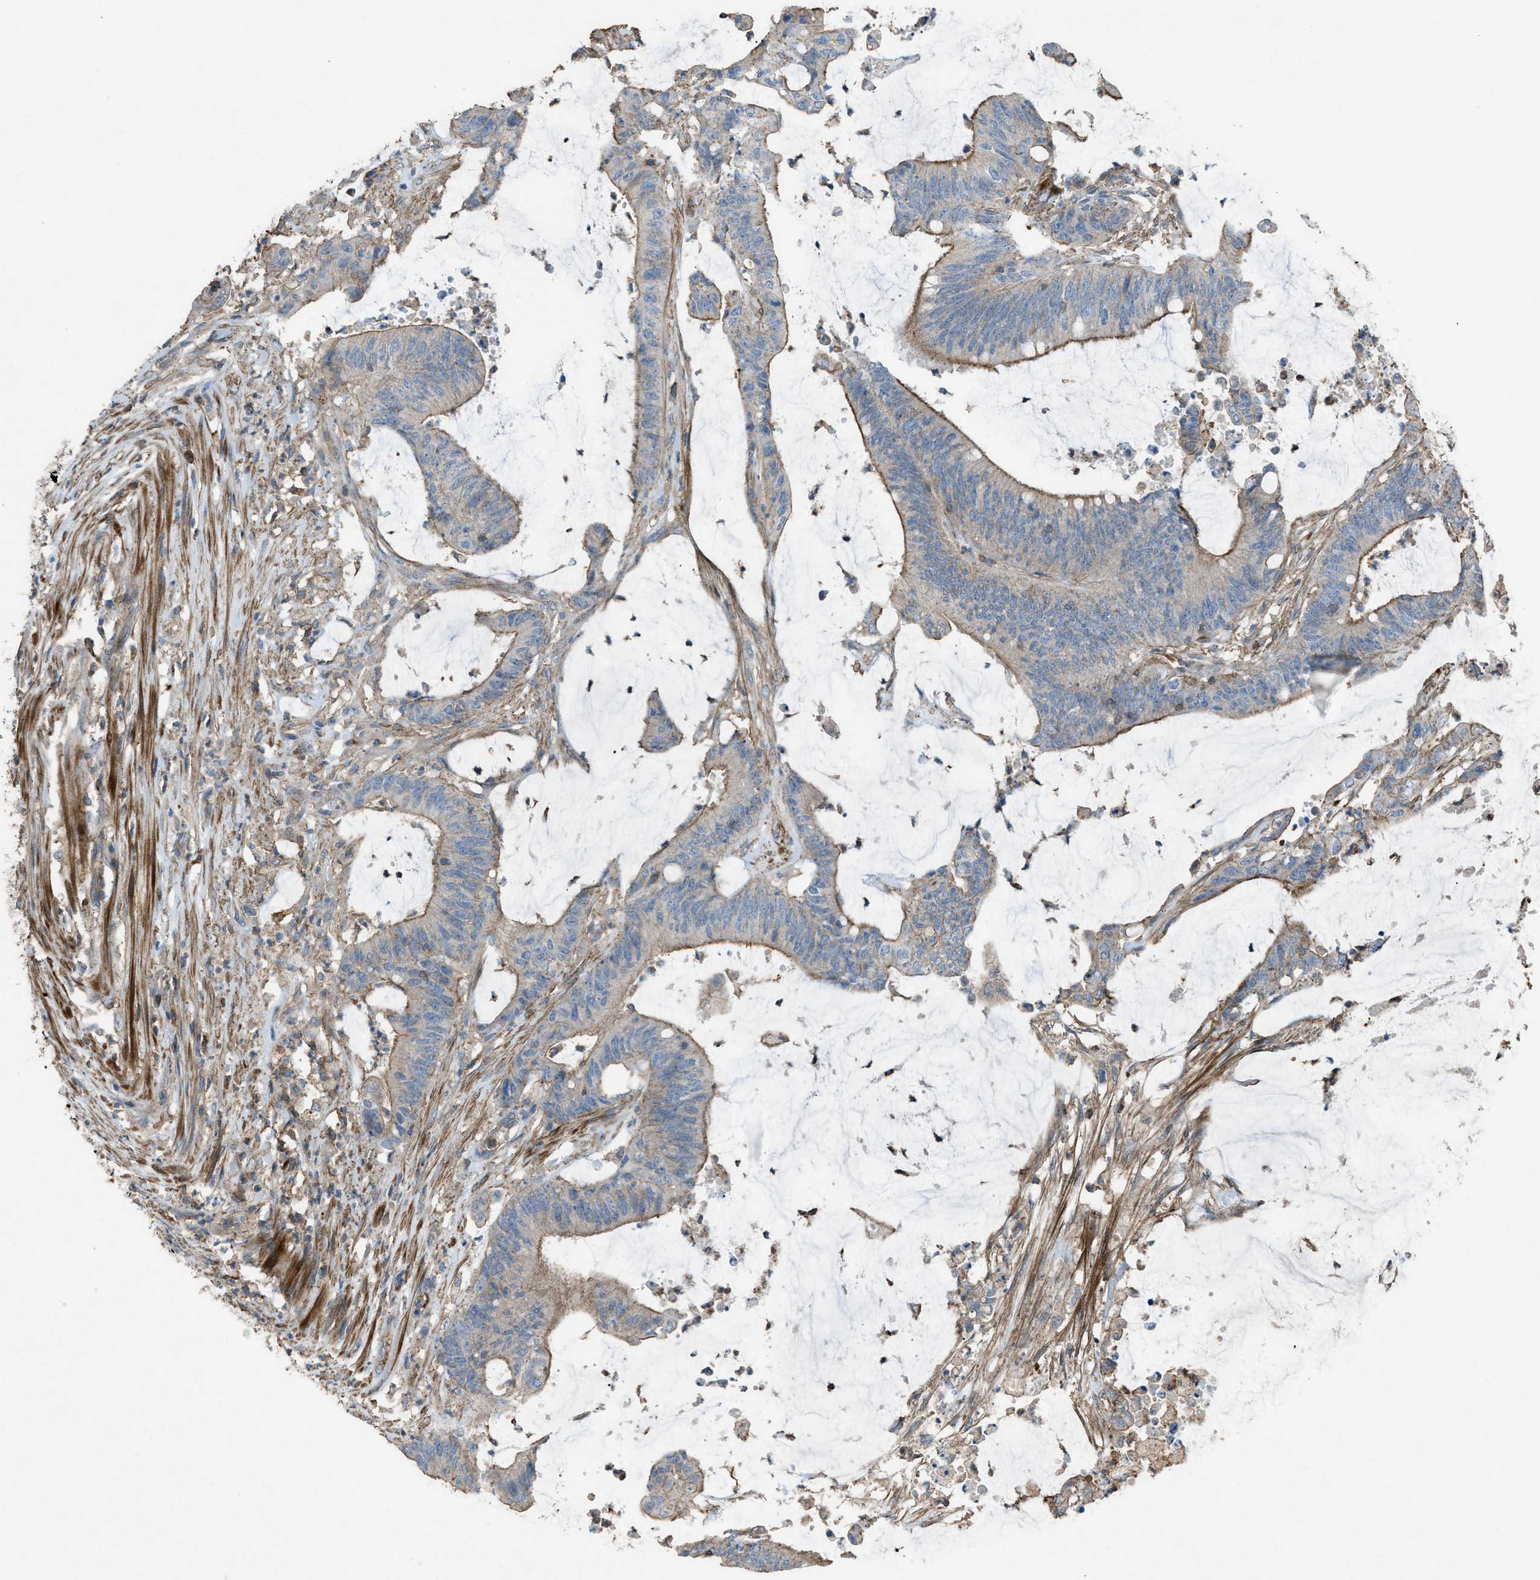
{"staining": {"intensity": "moderate", "quantity": ">75%", "location": "cytoplasmic/membranous"}, "tissue": "colorectal cancer", "cell_type": "Tumor cells", "image_type": "cancer", "snomed": [{"axis": "morphology", "description": "Adenocarcinoma, NOS"}, {"axis": "topography", "description": "Rectum"}], "caption": "A brown stain highlights moderate cytoplasmic/membranous positivity of a protein in colorectal cancer tumor cells.", "gene": "NCK2", "patient": {"sex": "female", "age": 66}}